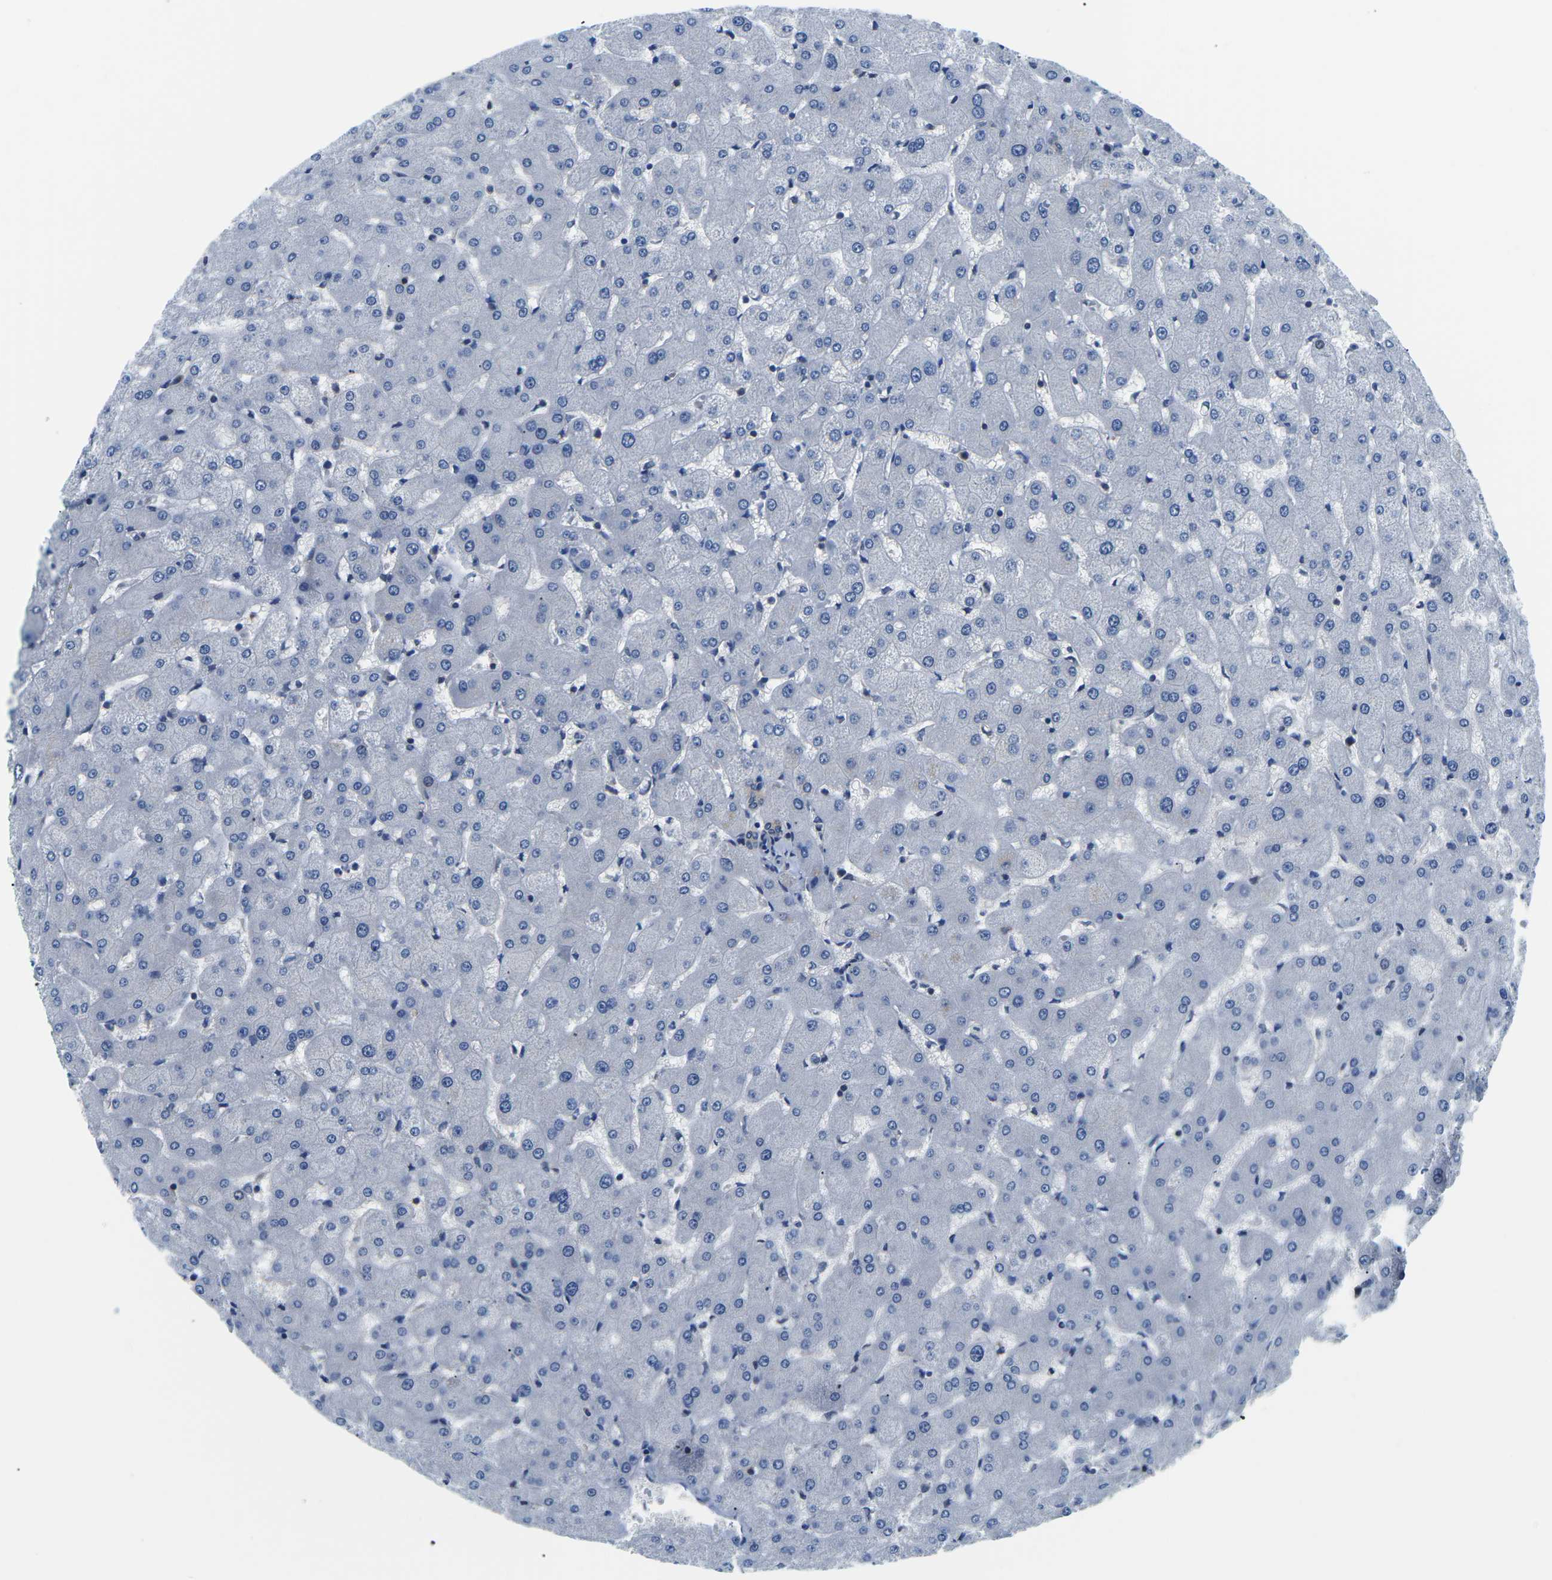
{"staining": {"intensity": "weak", "quantity": "25%-75%", "location": "cytoplasmic/membranous"}, "tissue": "liver", "cell_type": "Cholangiocytes", "image_type": "normal", "snomed": [{"axis": "morphology", "description": "Normal tissue, NOS"}, {"axis": "topography", "description": "Liver"}], "caption": "Weak cytoplasmic/membranous positivity is appreciated in about 25%-75% of cholangiocytes in unremarkable liver.", "gene": "GSK3B", "patient": {"sex": "female", "age": 63}}